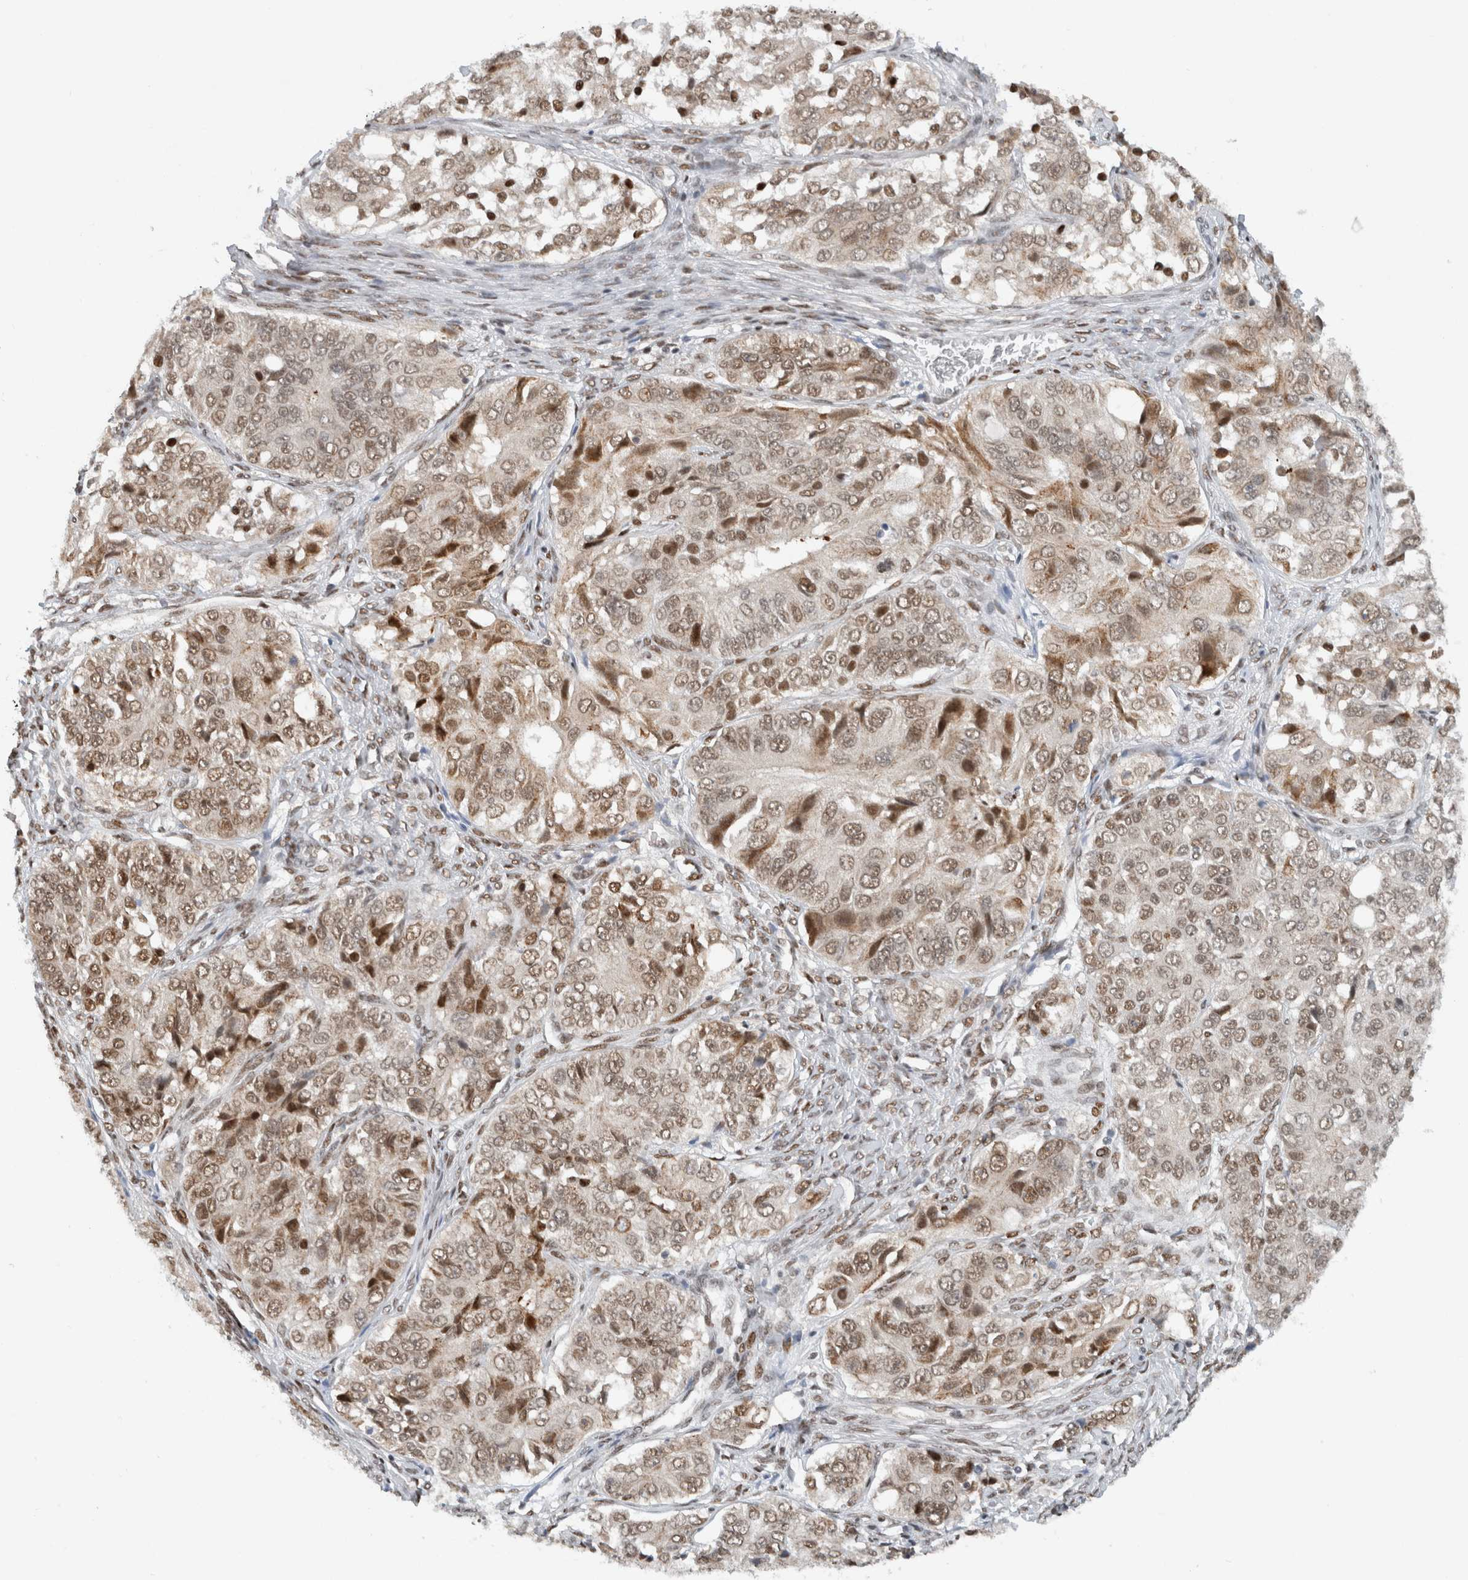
{"staining": {"intensity": "moderate", "quantity": ">75%", "location": "nuclear"}, "tissue": "ovarian cancer", "cell_type": "Tumor cells", "image_type": "cancer", "snomed": [{"axis": "morphology", "description": "Carcinoma, endometroid"}, {"axis": "topography", "description": "Ovary"}], "caption": "There is medium levels of moderate nuclear staining in tumor cells of ovarian endometroid carcinoma, as demonstrated by immunohistochemical staining (brown color).", "gene": "HNRNPR", "patient": {"sex": "female", "age": 51}}